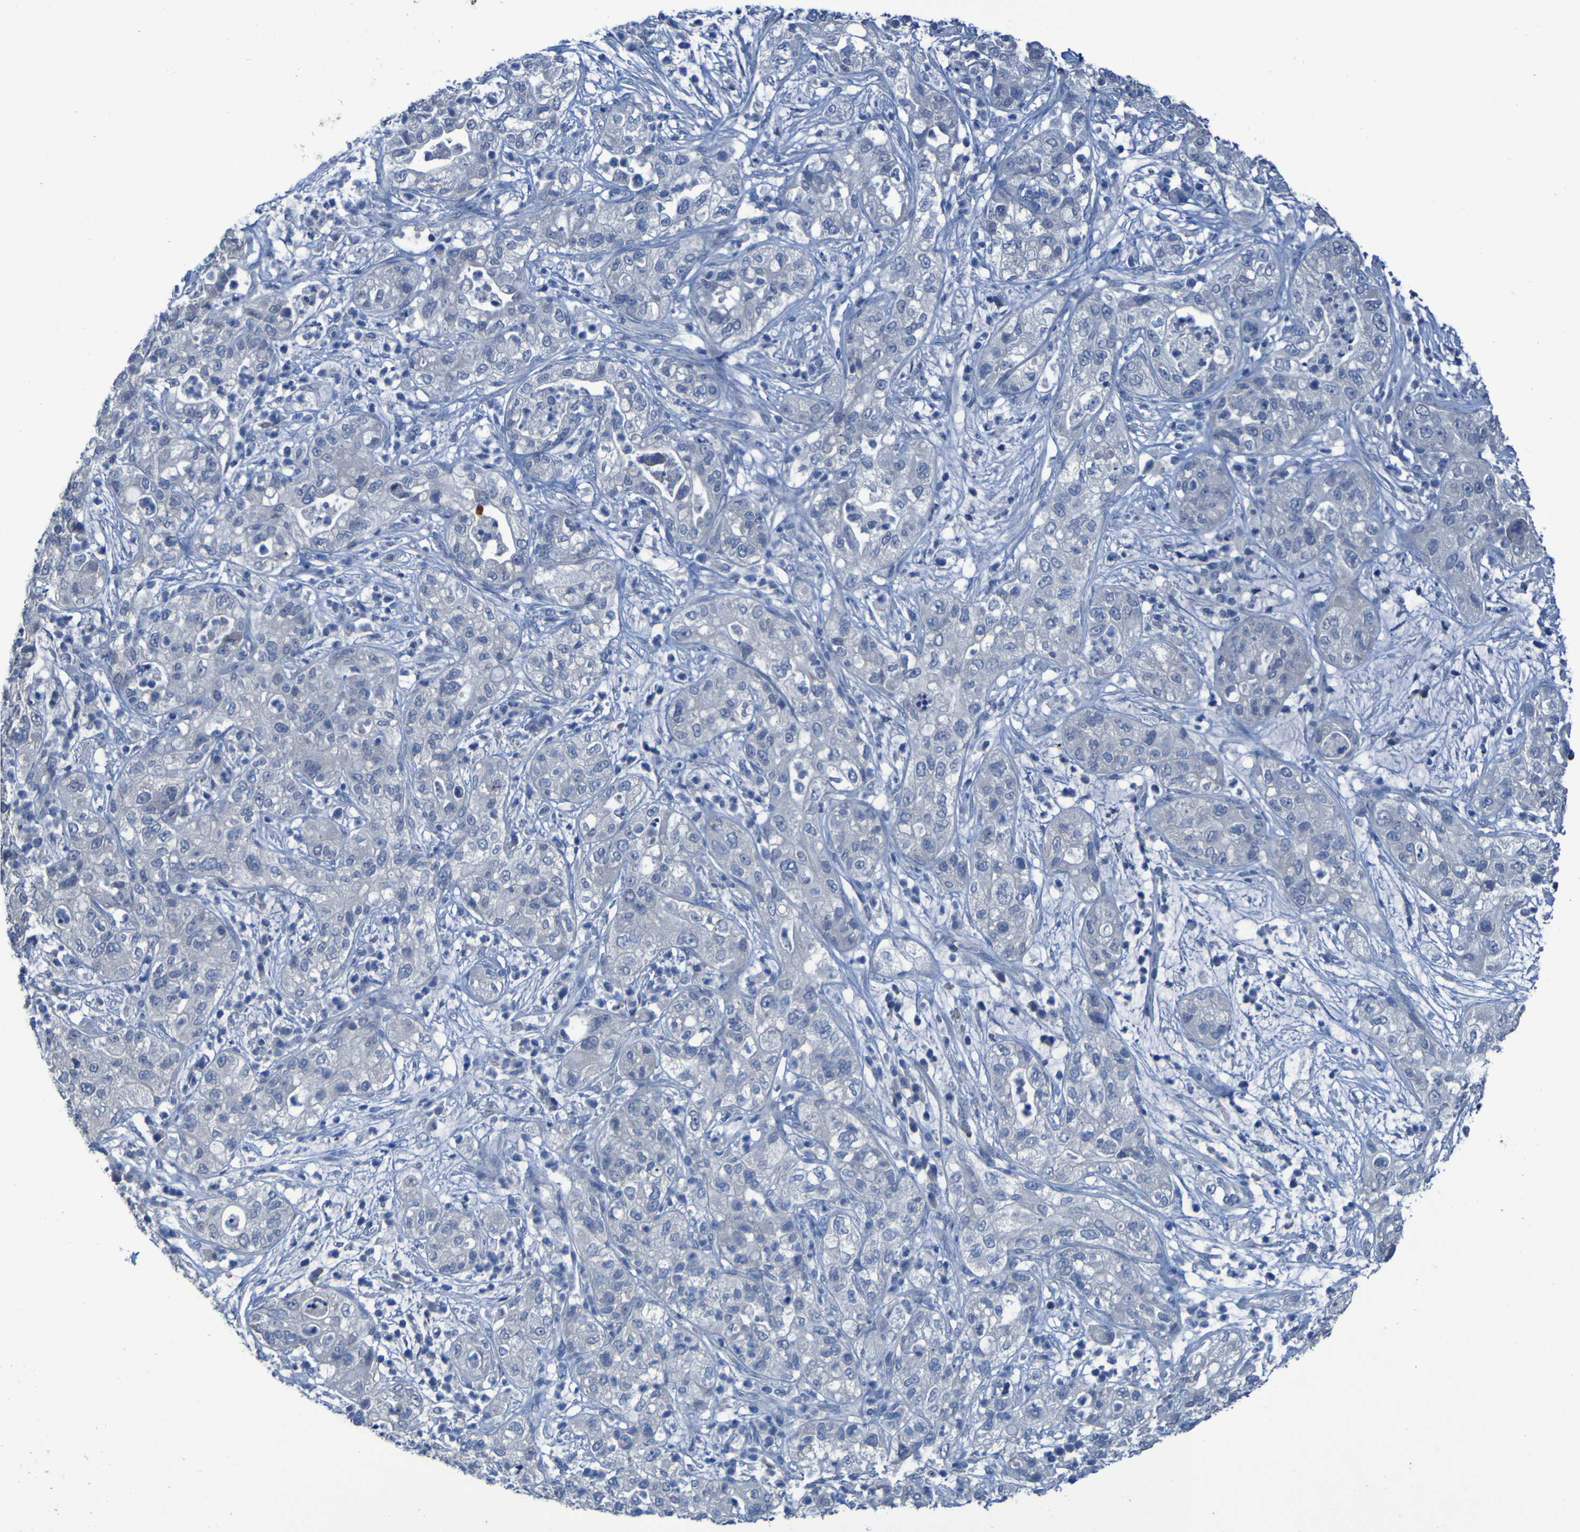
{"staining": {"intensity": "negative", "quantity": "none", "location": "none"}, "tissue": "pancreatic cancer", "cell_type": "Tumor cells", "image_type": "cancer", "snomed": [{"axis": "morphology", "description": "Adenocarcinoma, NOS"}, {"axis": "topography", "description": "Pancreas"}], "caption": "An IHC photomicrograph of pancreatic adenocarcinoma is shown. There is no staining in tumor cells of pancreatic adenocarcinoma. (DAB (3,3'-diaminobenzidine) immunohistochemistry (IHC), high magnification).", "gene": "CLDN18", "patient": {"sex": "female", "age": 78}}